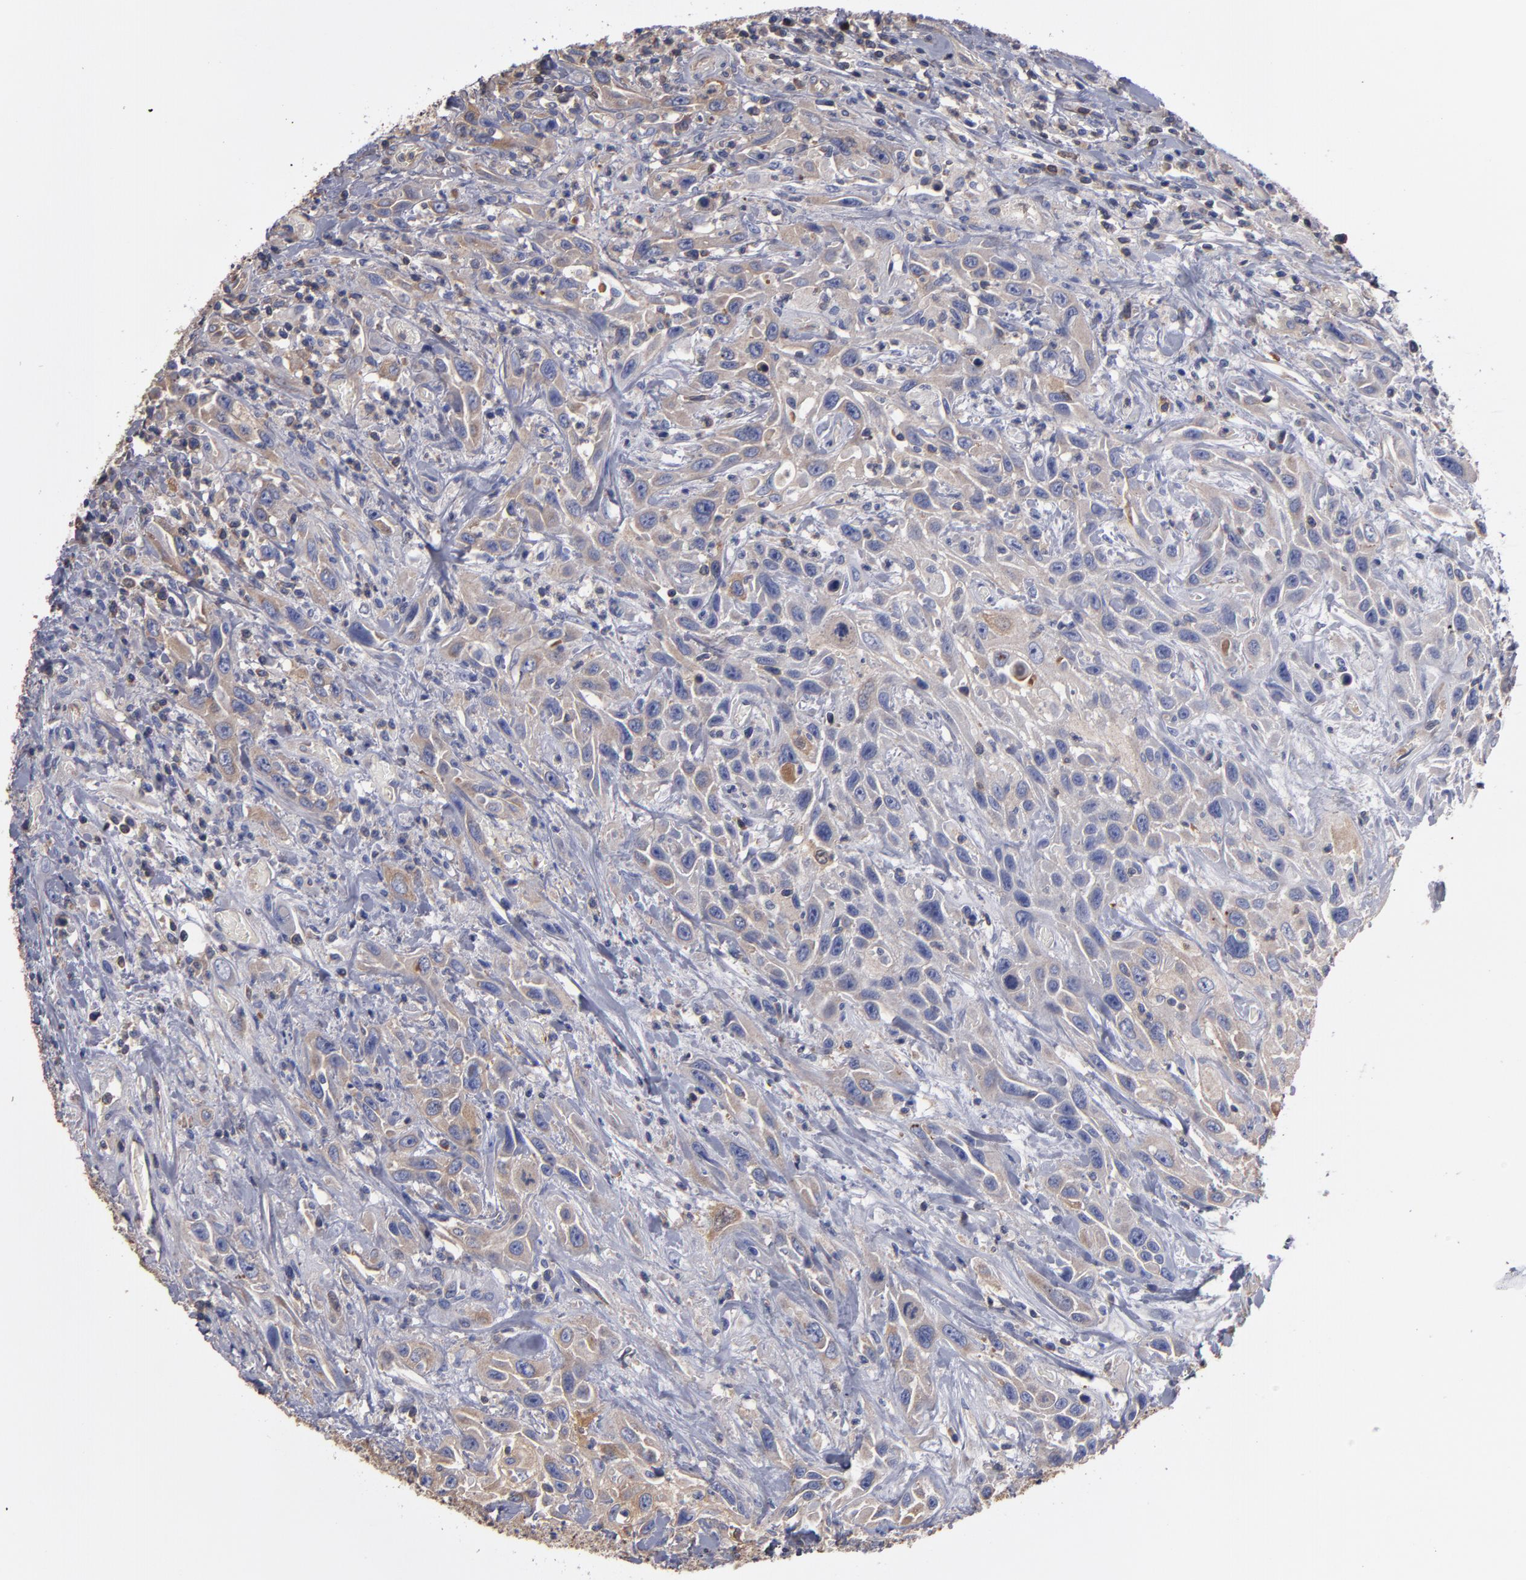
{"staining": {"intensity": "weak", "quantity": "25%-75%", "location": "cytoplasmic/membranous"}, "tissue": "urothelial cancer", "cell_type": "Tumor cells", "image_type": "cancer", "snomed": [{"axis": "morphology", "description": "Urothelial carcinoma, High grade"}, {"axis": "topography", "description": "Urinary bladder"}], "caption": "High-magnification brightfield microscopy of urothelial cancer stained with DAB (3,3'-diaminobenzidine) (brown) and counterstained with hematoxylin (blue). tumor cells exhibit weak cytoplasmic/membranous expression is identified in about25%-75% of cells.", "gene": "ESYT2", "patient": {"sex": "female", "age": 84}}